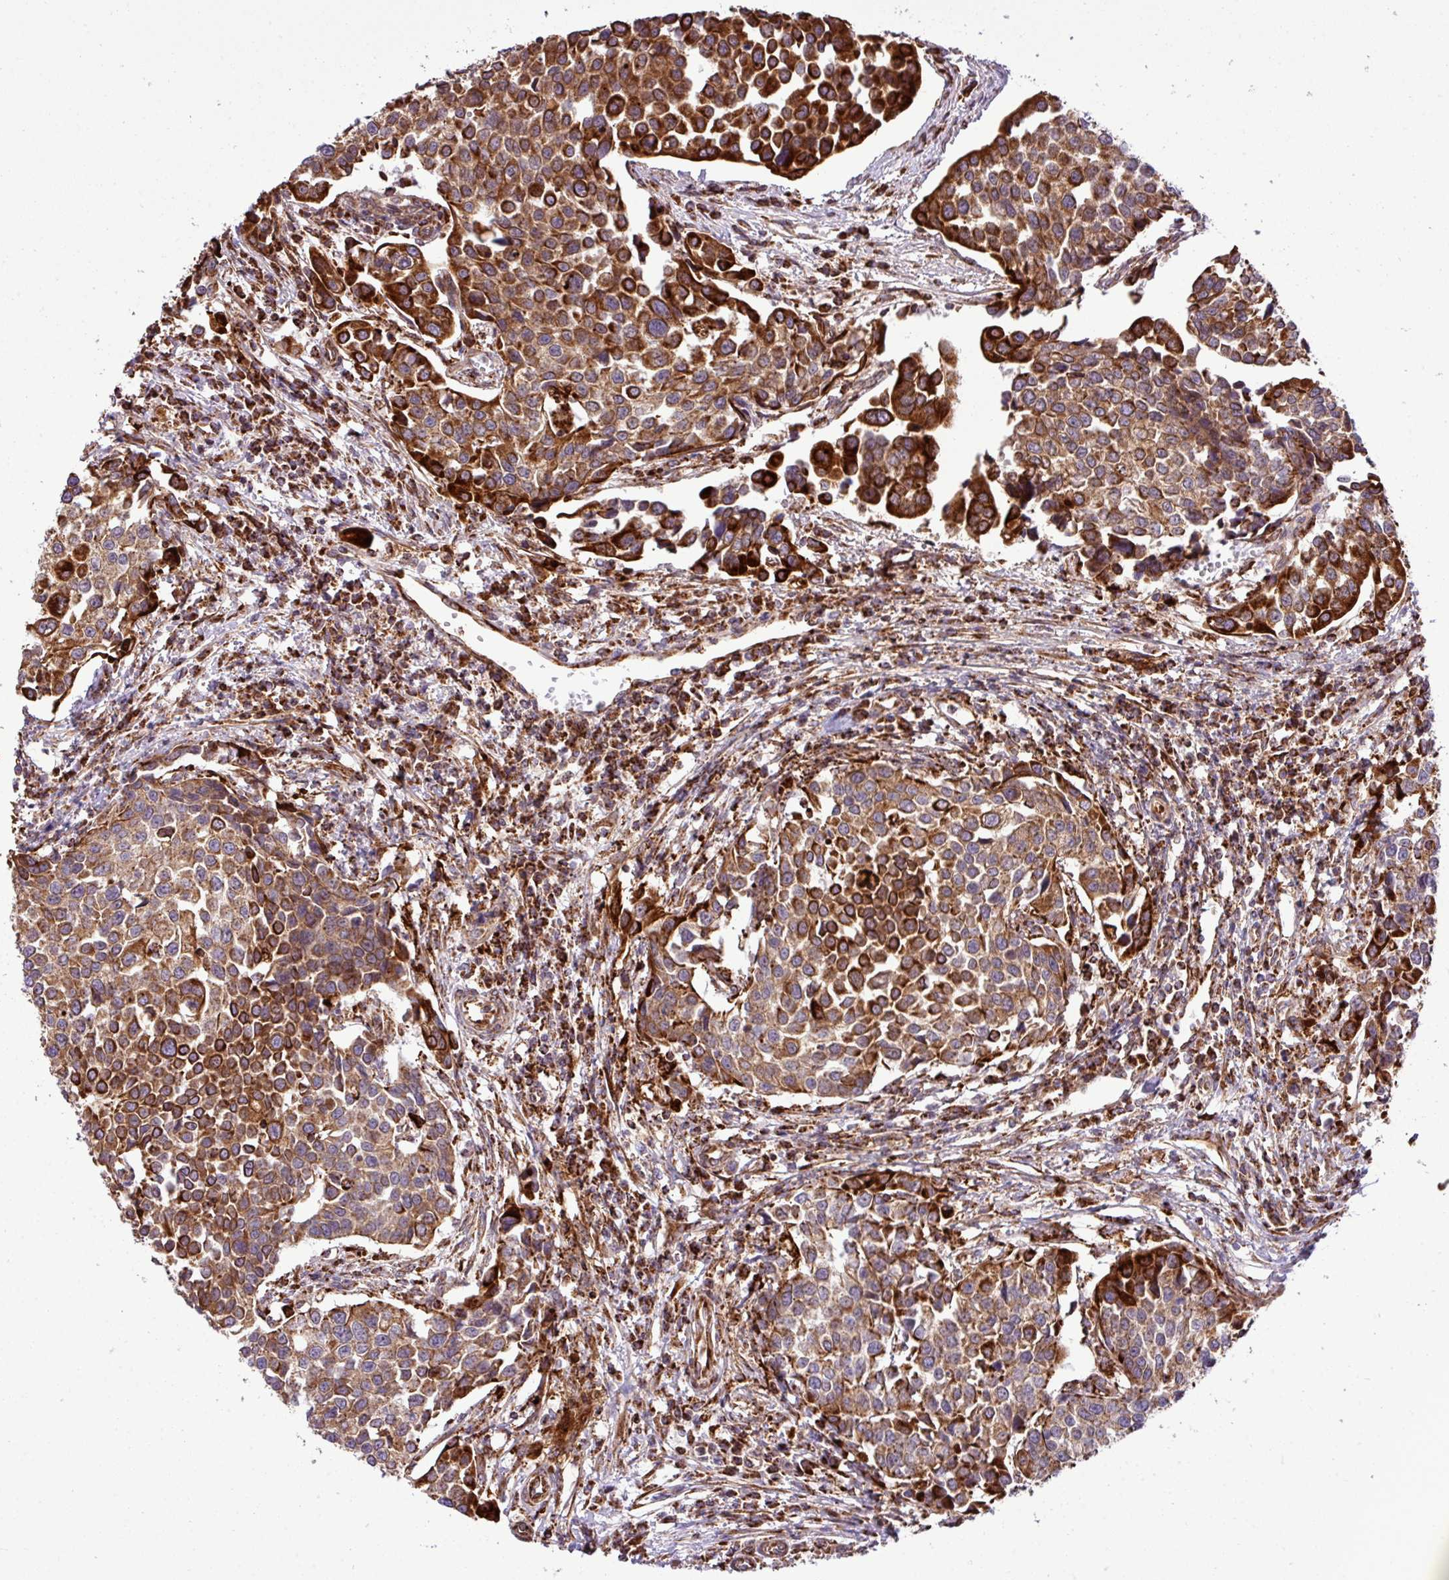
{"staining": {"intensity": "strong", "quantity": ">75%", "location": "cytoplasmic/membranous"}, "tissue": "urothelial cancer", "cell_type": "Tumor cells", "image_type": "cancer", "snomed": [{"axis": "morphology", "description": "Urothelial carcinoma, Low grade"}, {"axis": "topography", "description": "Urinary bladder"}], "caption": "Urothelial cancer stained with a protein marker reveals strong staining in tumor cells.", "gene": "ZNF569", "patient": {"sex": "female", "age": 78}}